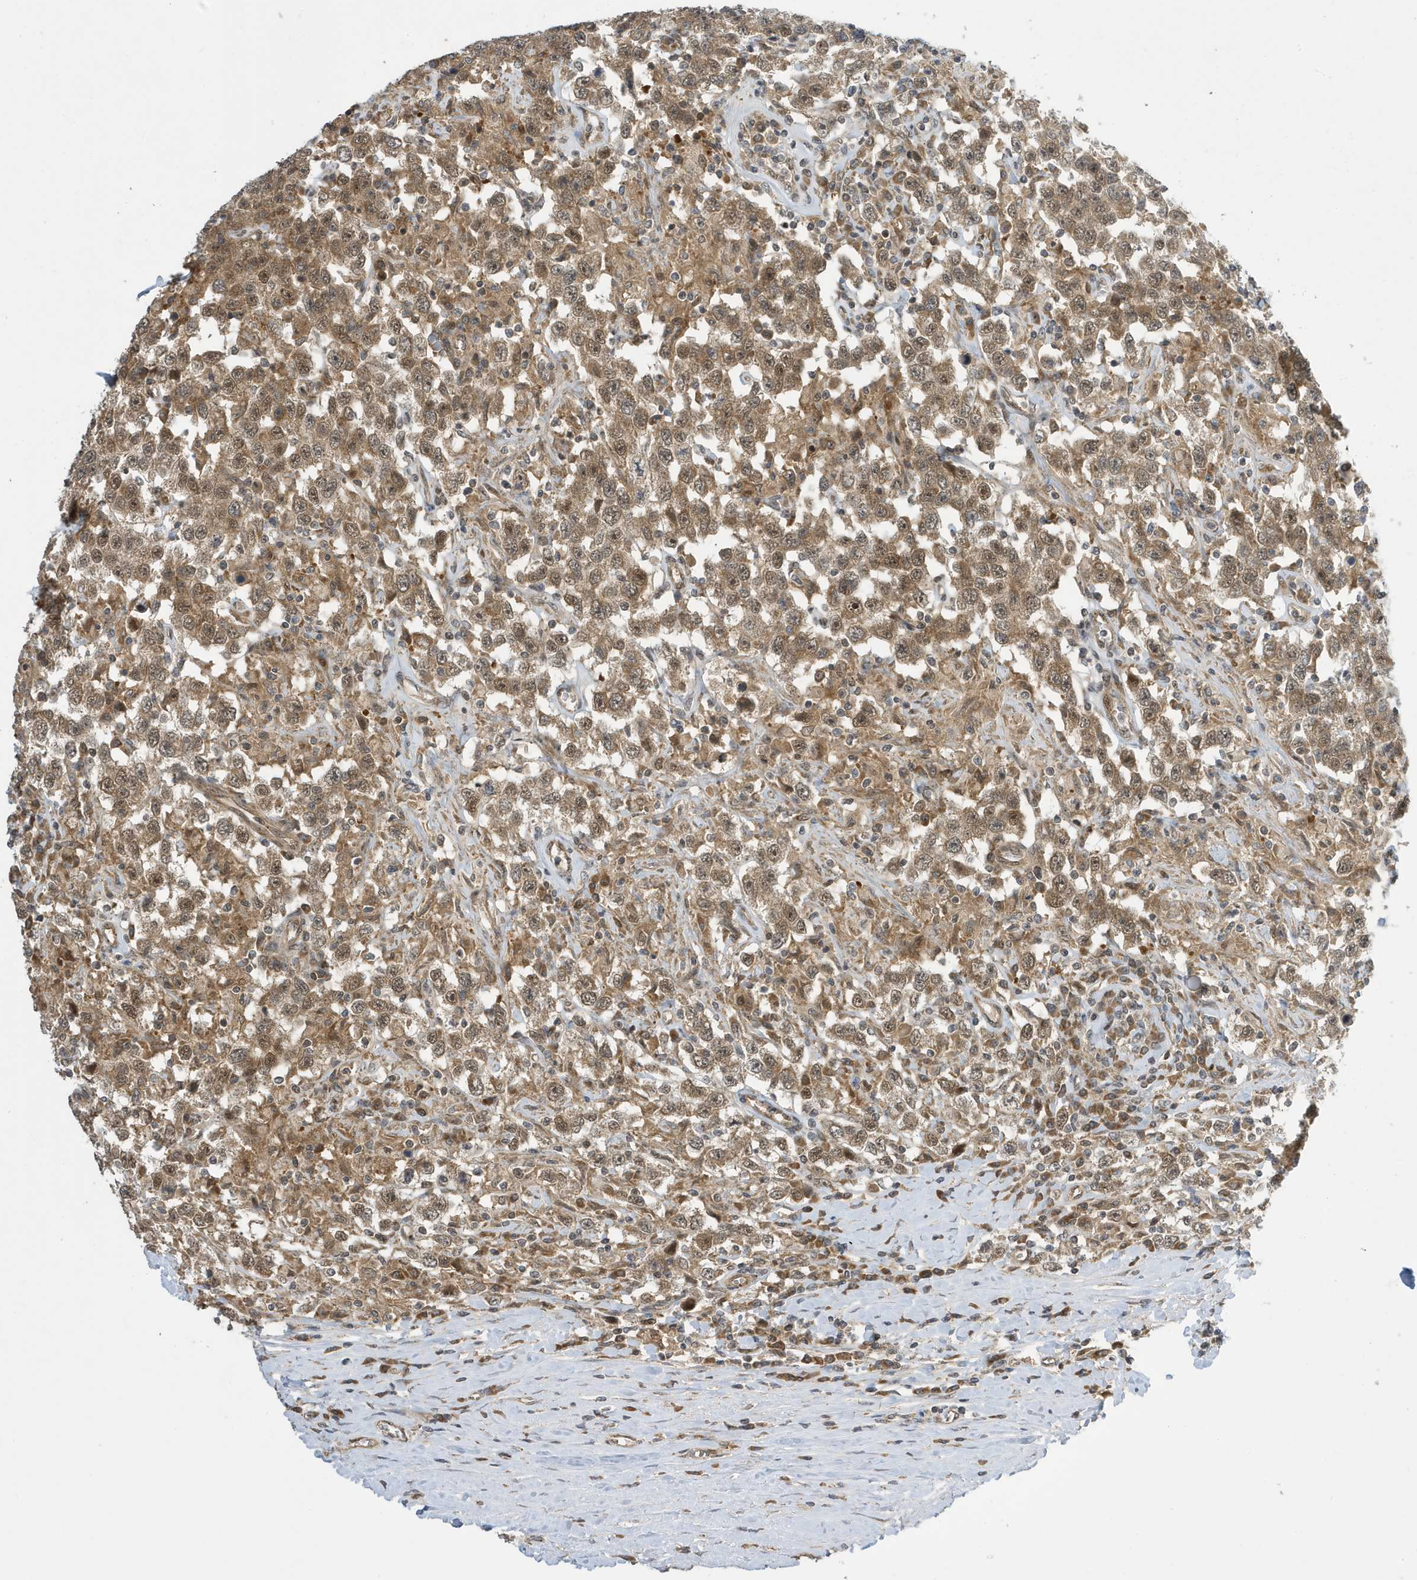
{"staining": {"intensity": "moderate", "quantity": ">75%", "location": "cytoplasmic/membranous,nuclear"}, "tissue": "testis cancer", "cell_type": "Tumor cells", "image_type": "cancer", "snomed": [{"axis": "morphology", "description": "Seminoma, NOS"}, {"axis": "topography", "description": "Testis"}], "caption": "An immunohistochemistry (IHC) micrograph of tumor tissue is shown. Protein staining in brown labels moderate cytoplasmic/membranous and nuclear positivity in testis seminoma within tumor cells.", "gene": "NCOA7", "patient": {"sex": "male", "age": 41}}